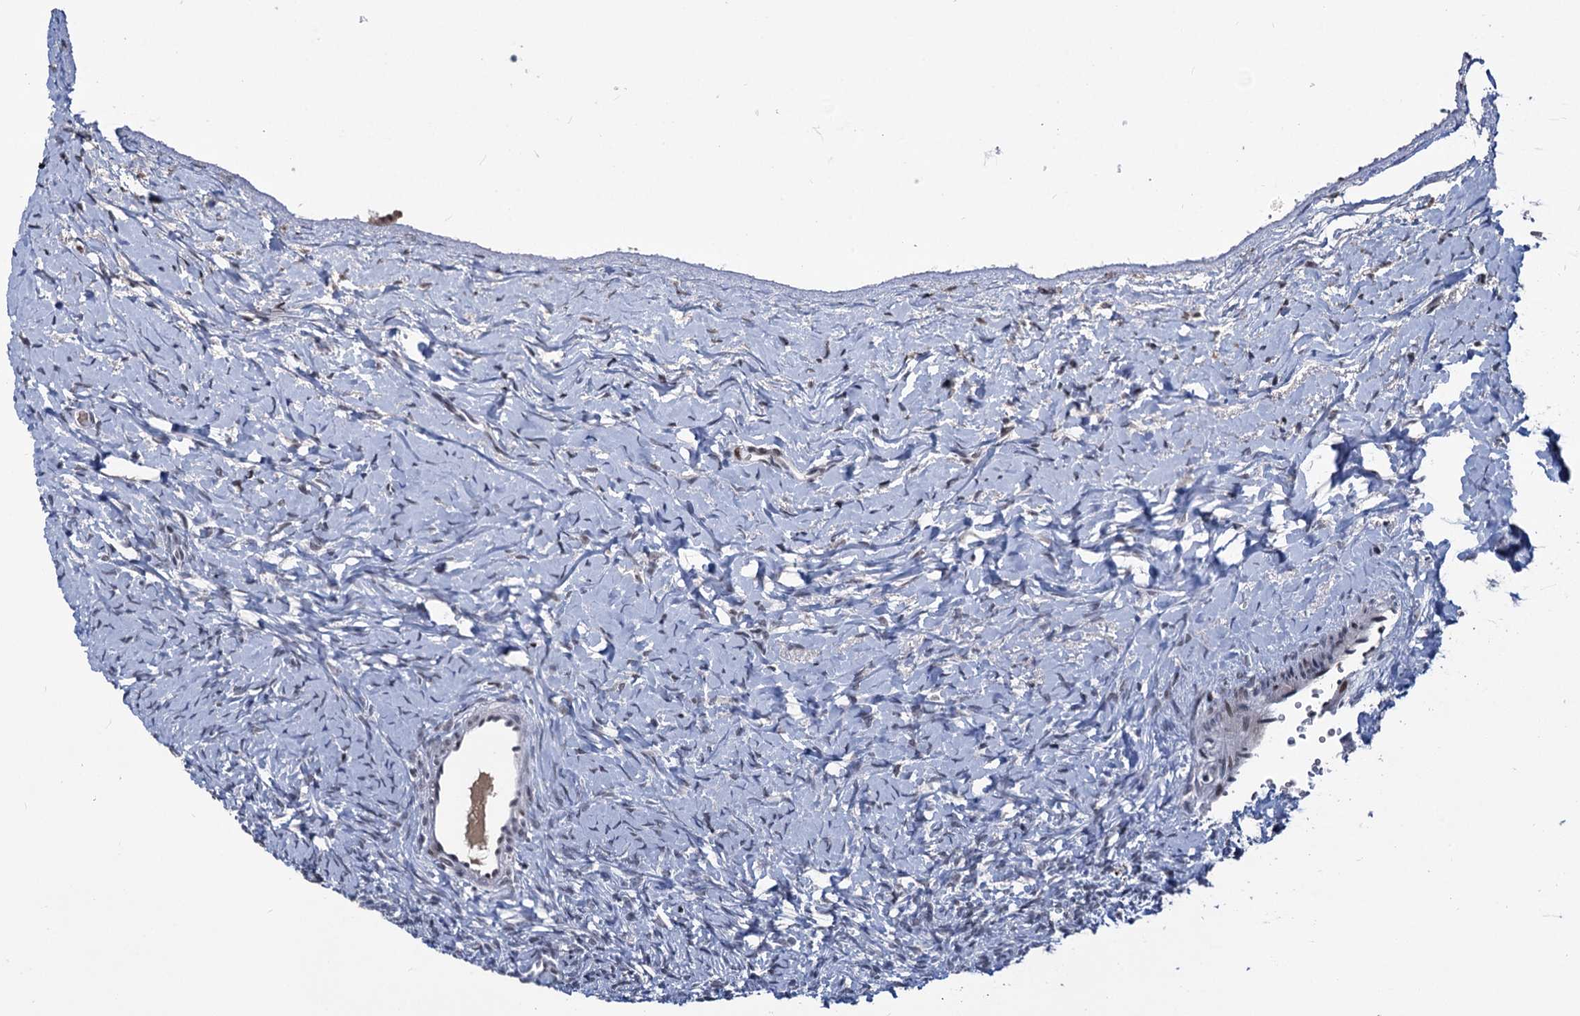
{"staining": {"intensity": "negative", "quantity": "none", "location": "none"}, "tissue": "ovary", "cell_type": "Ovarian stroma cells", "image_type": "normal", "snomed": [{"axis": "morphology", "description": "Normal tissue, NOS"}, {"axis": "morphology", "description": "Developmental malformation"}, {"axis": "topography", "description": "Ovary"}], "caption": "IHC of normal human ovary shows no expression in ovarian stroma cells. Brightfield microscopy of immunohistochemistry stained with DAB (brown) and hematoxylin (blue), captured at high magnification.", "gene": "ZCCHC10", "patient": {"sex": "female", "age": 39}}